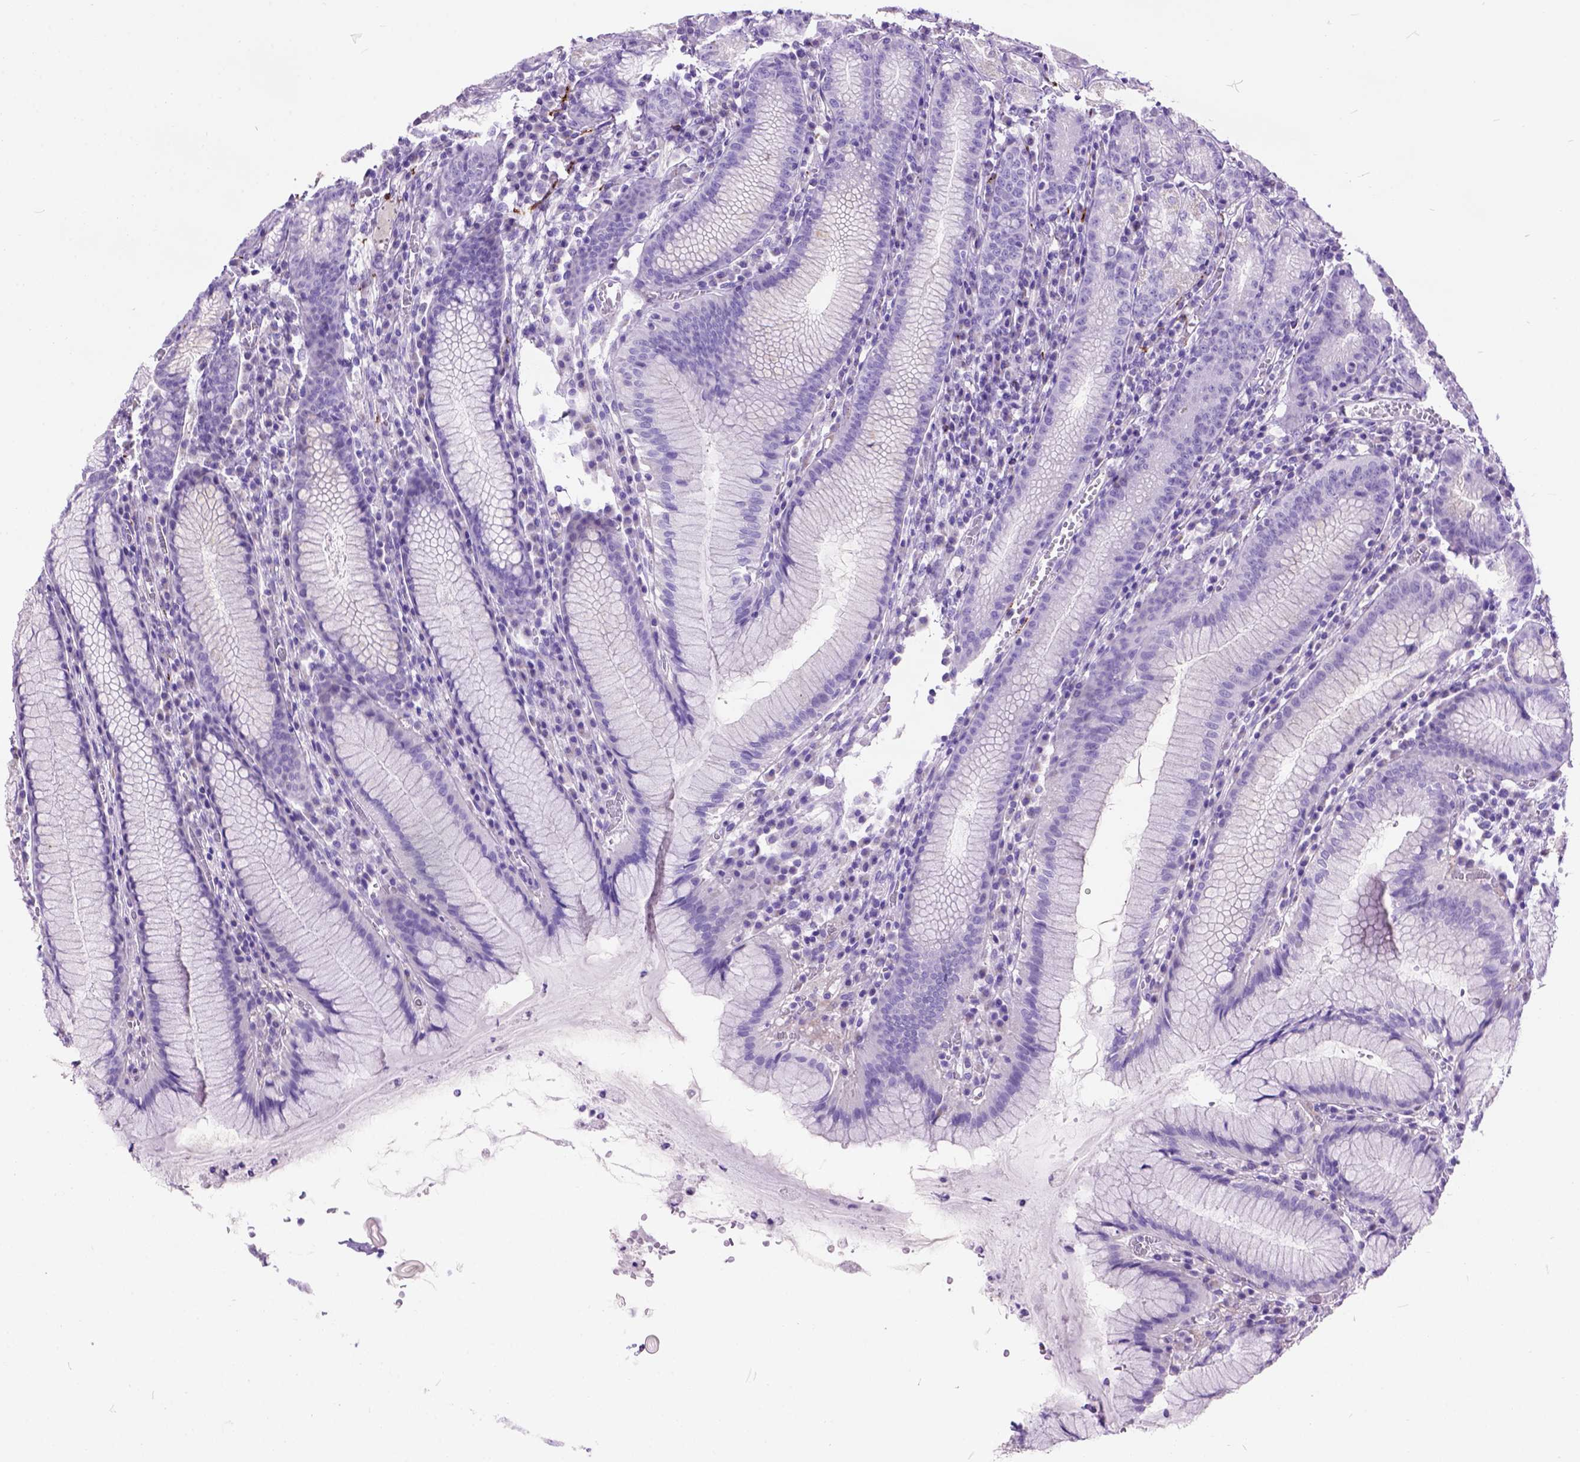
{"staining": {"intensity": "negative", "quantity": "none", "location": "none"}, "tissue": "stomach", "cell_type": "Glandular cells", "image_type": "normal", "snomed": [{"axis": "morphology", "description": "Normal tissue, NOS"}, {"axis": "topography", "description": "Stomach"}], "caption": "This histopathology image is of benign stomach stained with immunohistochemistry (IHC) to label a protein in brown with the nuclei are counter-stained blue. There is no positivity in glandular cells.", "gene": "MAPT", "patient": {"sex": "male", "age": 55}}